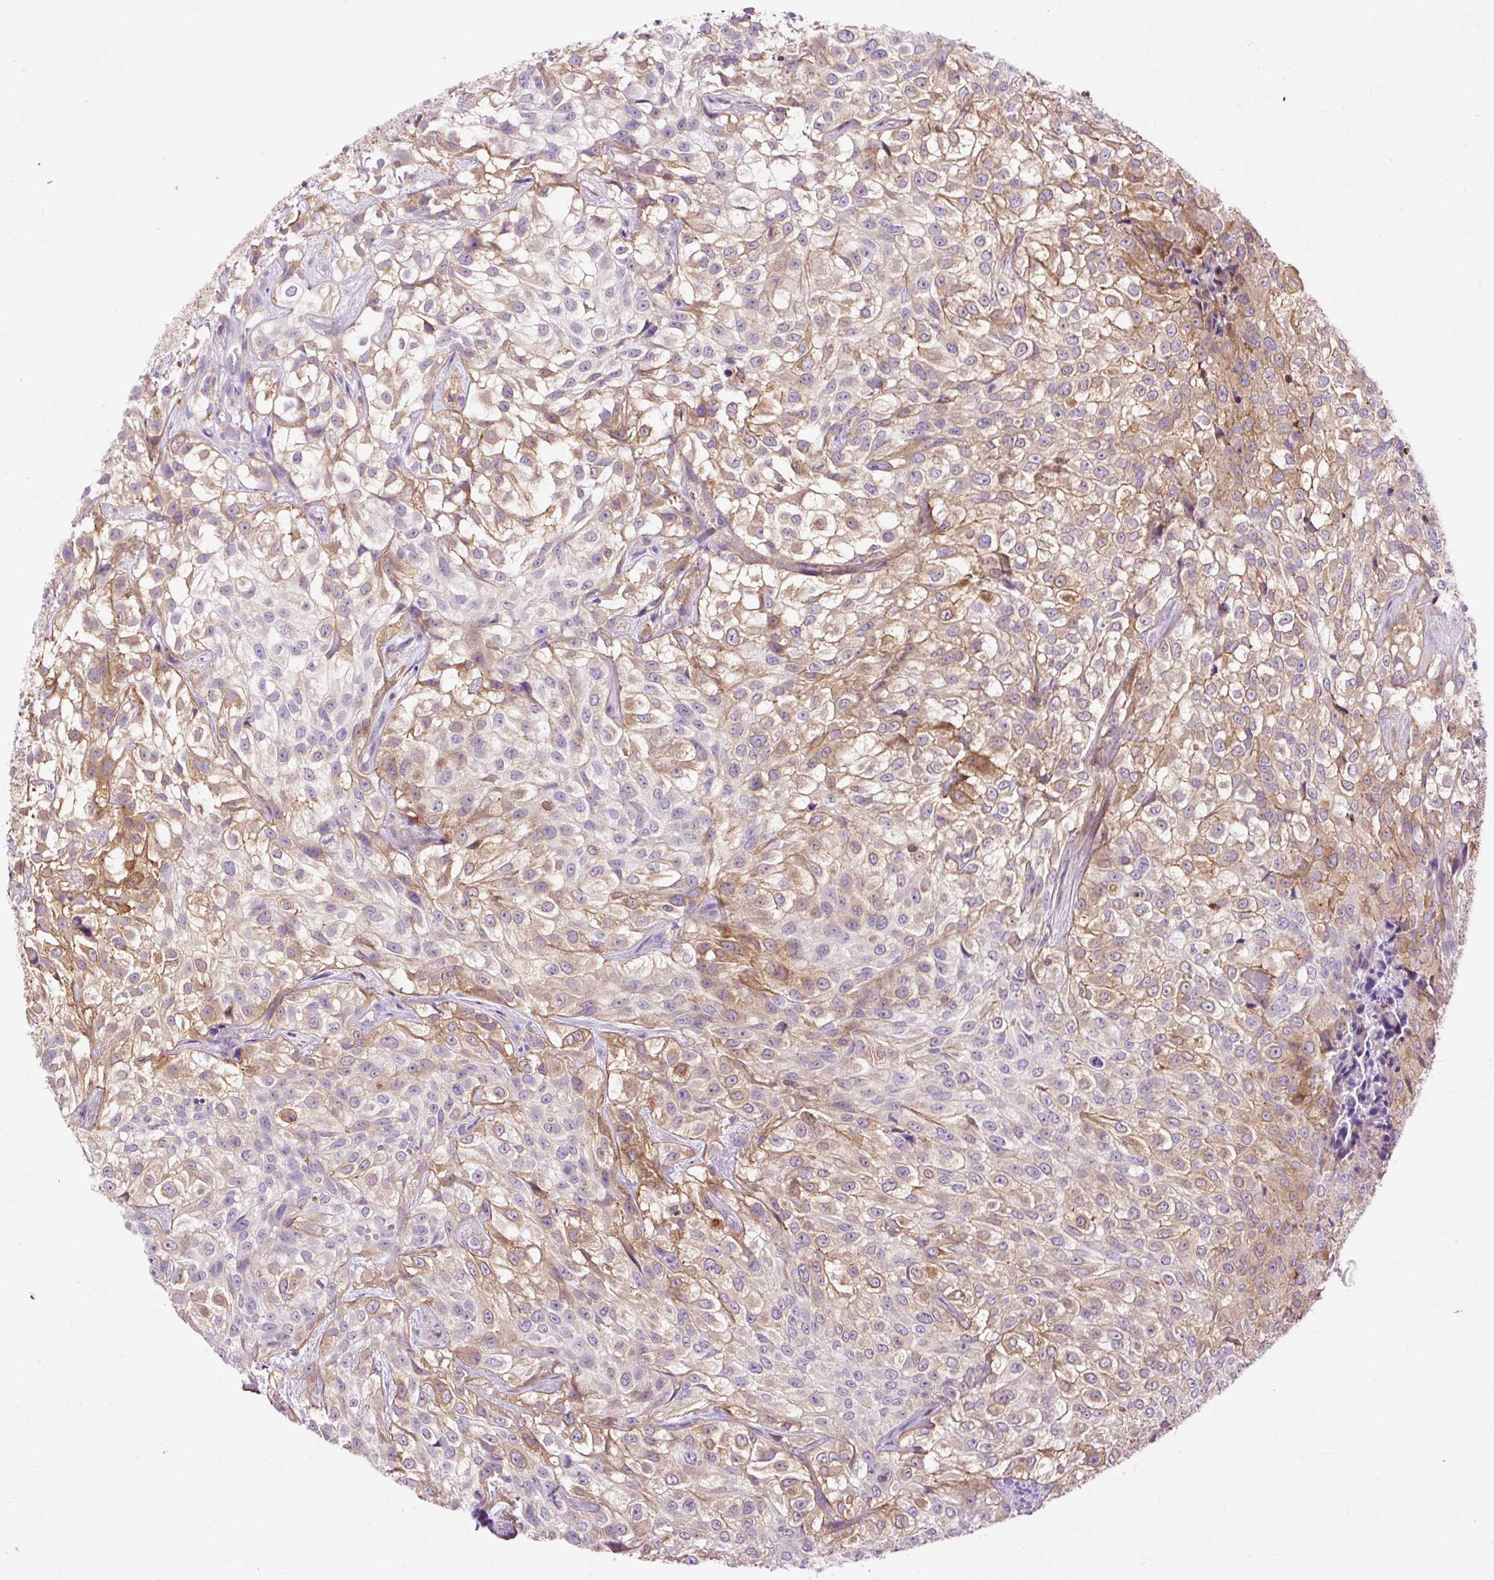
{"staining": {"intensity": "moderate", "quantity": "25%-75%", "location": "cytoplasmic/membranous"}, "tissue": "urothelial cancer", "cell_type": "Tumor cells", "image_type": "cancer", "snomed": [{"axis": "morphology", "description": "Urothelial carcinoma, High grade"}, {"axis": "topography", "description": "Urinary bladder"}], "caption": "Brown immunohistochemical staining in urothelial cancer exhibits moderate cytoplasmic/membranous positivity in about 25%-75% of tumor cells.", "gene": "CD83", "patient": {"sex": "male", "age": 56}}